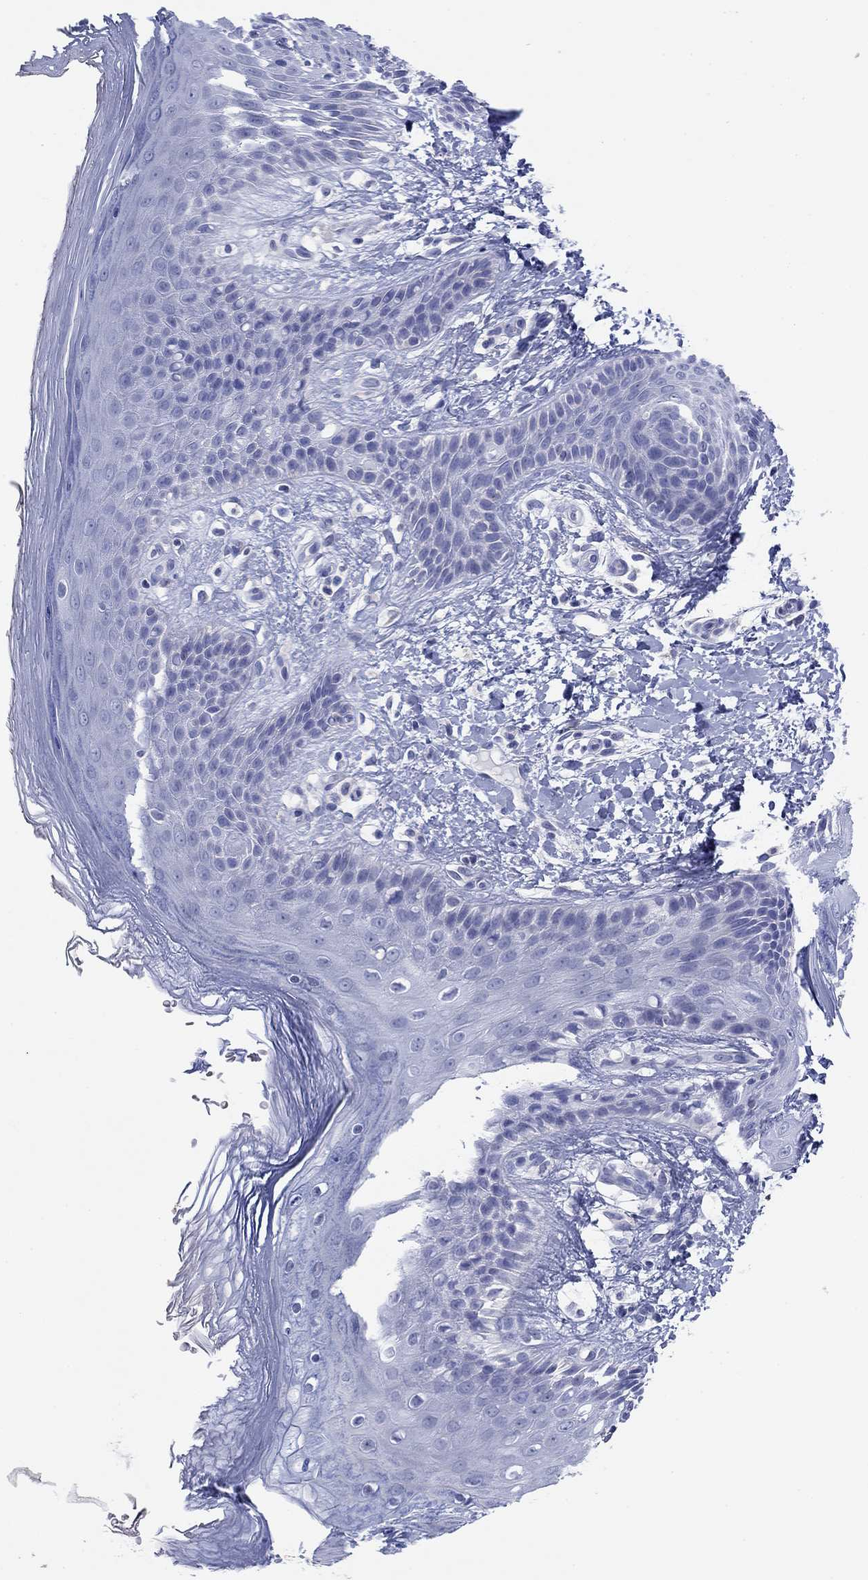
{"staining": {"intensity": "negative", "quantity": "none", "location": "none"}, "tissue": "skin", "cell_type": "Epidermal cells", "image_type": "normal", "snomed": [{"axis": "morphology", "description": "Normal tissue, NOS"}, {"axis": "topography", "description": "Anal"}], "caption": "Photomicrograph shows no significant protein positivity in epidermal cells of unremarkable skin.", "gene": "ATP1B1", "patient": {"sex": "male", "age": 36}}